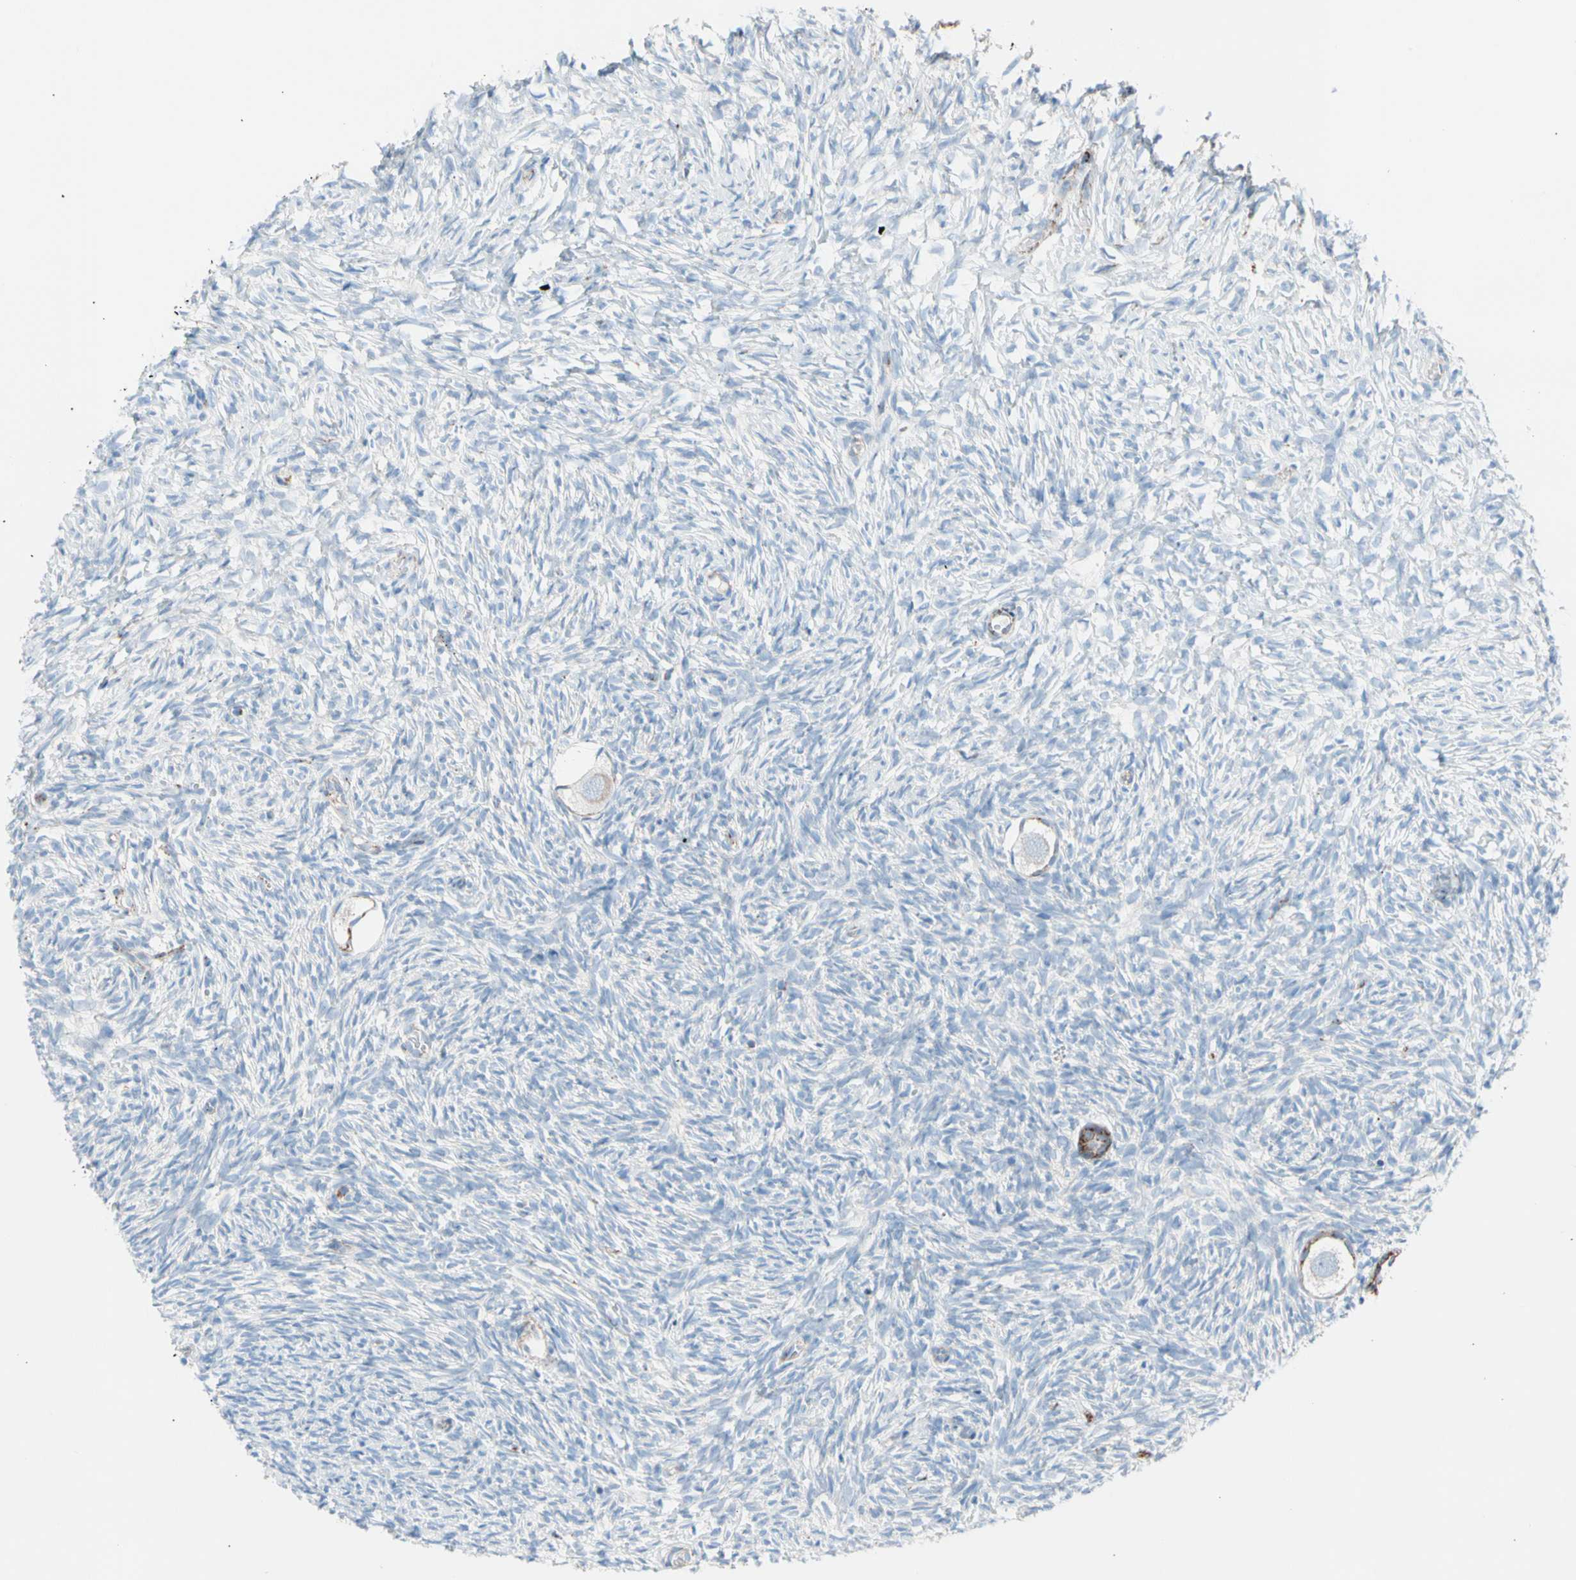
{"staining": {"intensity": "moderate", "quantity": "25%-75%", "location": "cytoplasmic/membranous"}, "tissue": "ovary", "cell_type": "Follicle cells", "image_type": "normal", "snomed": [{"axis": "morphology", "description": "Normal tissue, NOS"}, {"axis": "topography", "description": "Ovary"}], "caption": "Immunohistochemical staining of benign human ovary reveals moderate cytoplasmic/membranous protein expression in about 25%-75% of follicle cells.", "gene": "HK1", "patient": {"sex": "female", "age": 35}}